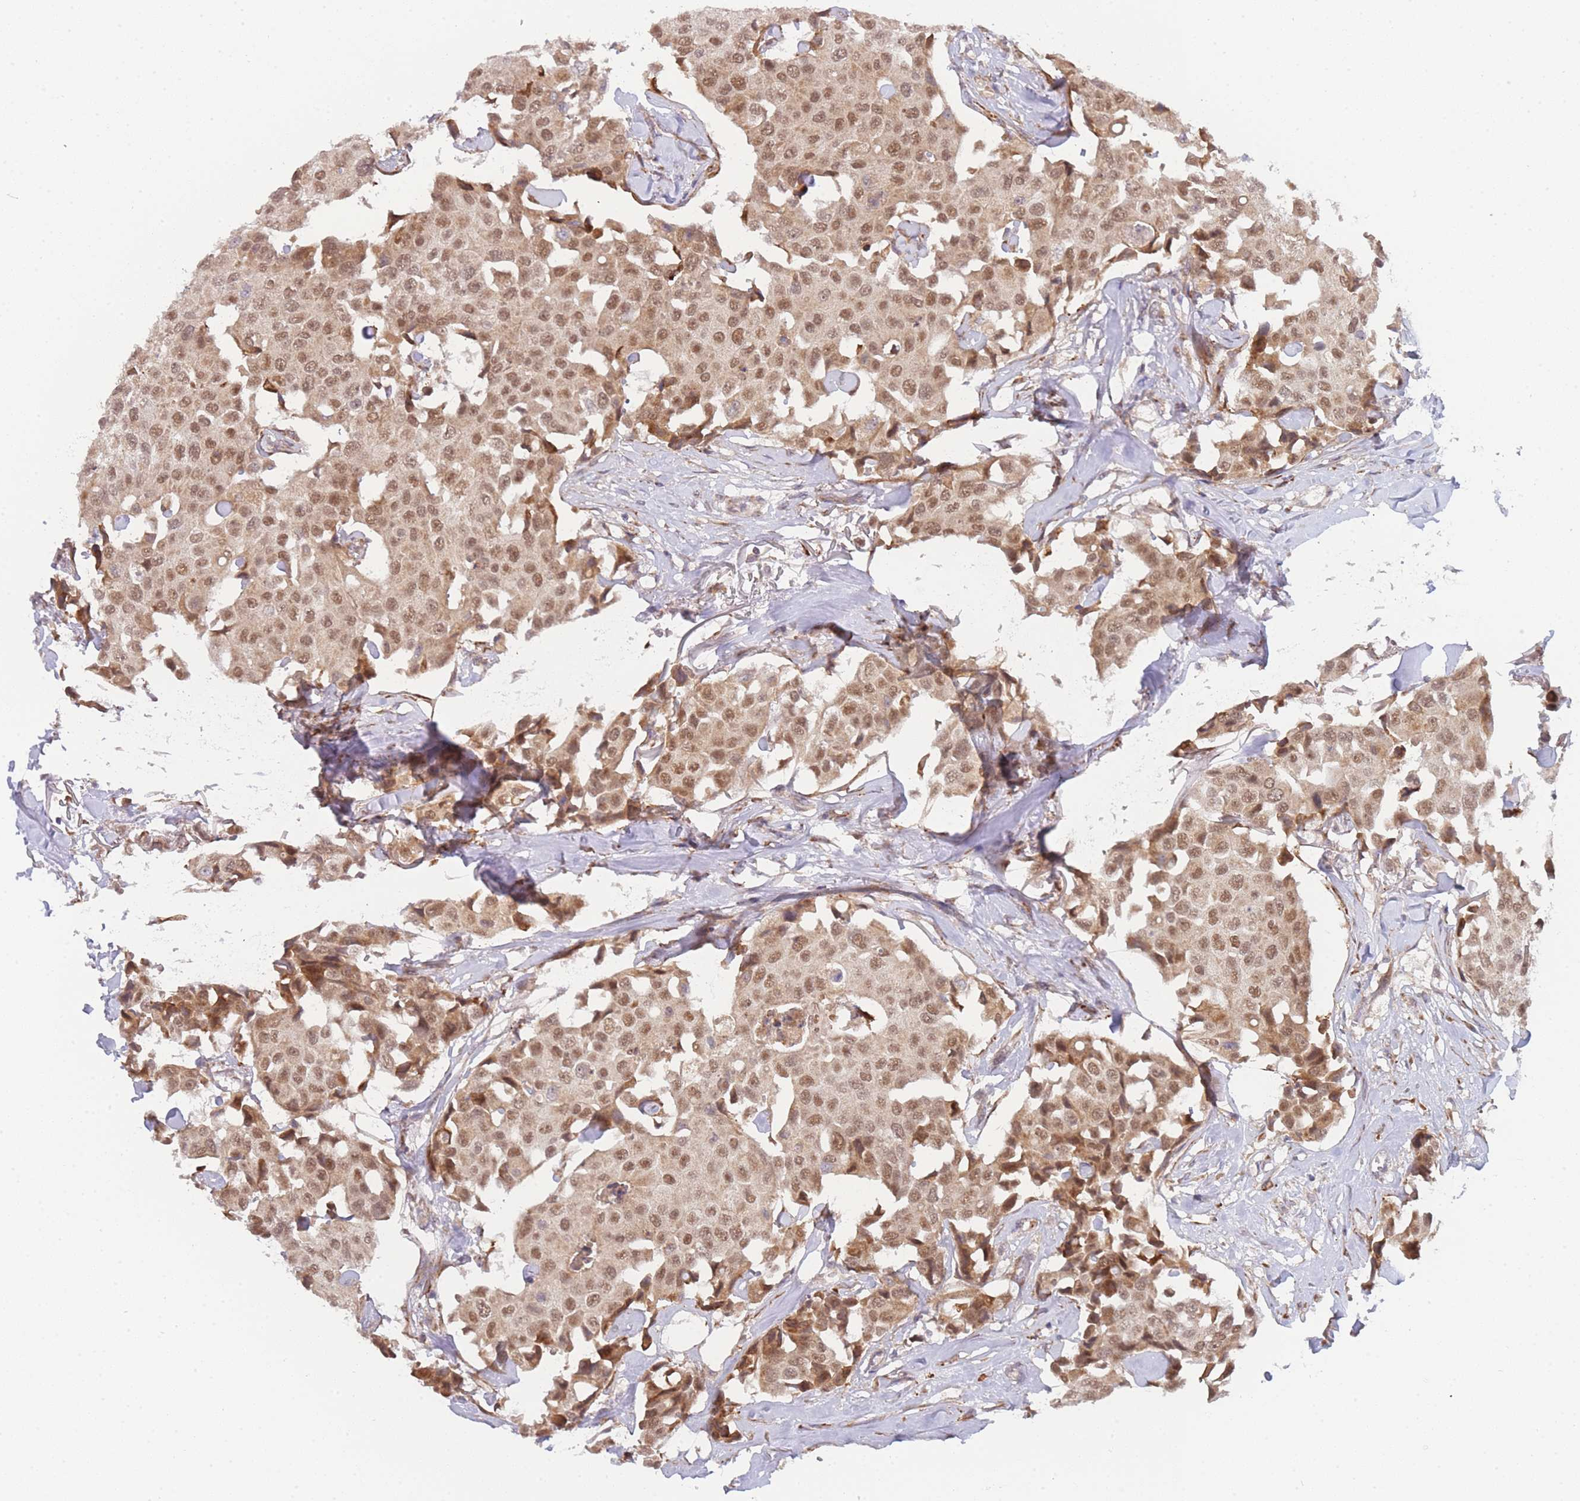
{"staining": {"intensity": "moderate", "quantity": ">75%", "location": "cytoplasmic/membranous,nuclear"}, "tissue": "breast cancer", "cell_type": "Tumor cells", "image_type": "cancer", "snomed": [{"axis": "morphology", "description": "Duct carcinoma"}, {"axis": "topography", "description": "Breast"}], "caption": "High-magnification brightfield microscopy of intraductal carcinoma (breast) stained with DAB (3,3'-diaminobenzidine) (brown) and counterstained with hematoxylin (blue). tumor cells exhibit moderate cytoplasmic/membranous and nuclear expression is seen in about>75% of cells. The protein of interest is stained brown, and the nuclei are stained in blue (DAB IHC with brightfield microscopy, high magnification).", "gene": "TRIM26", "patient": {"sex": "female", "age": 80}}